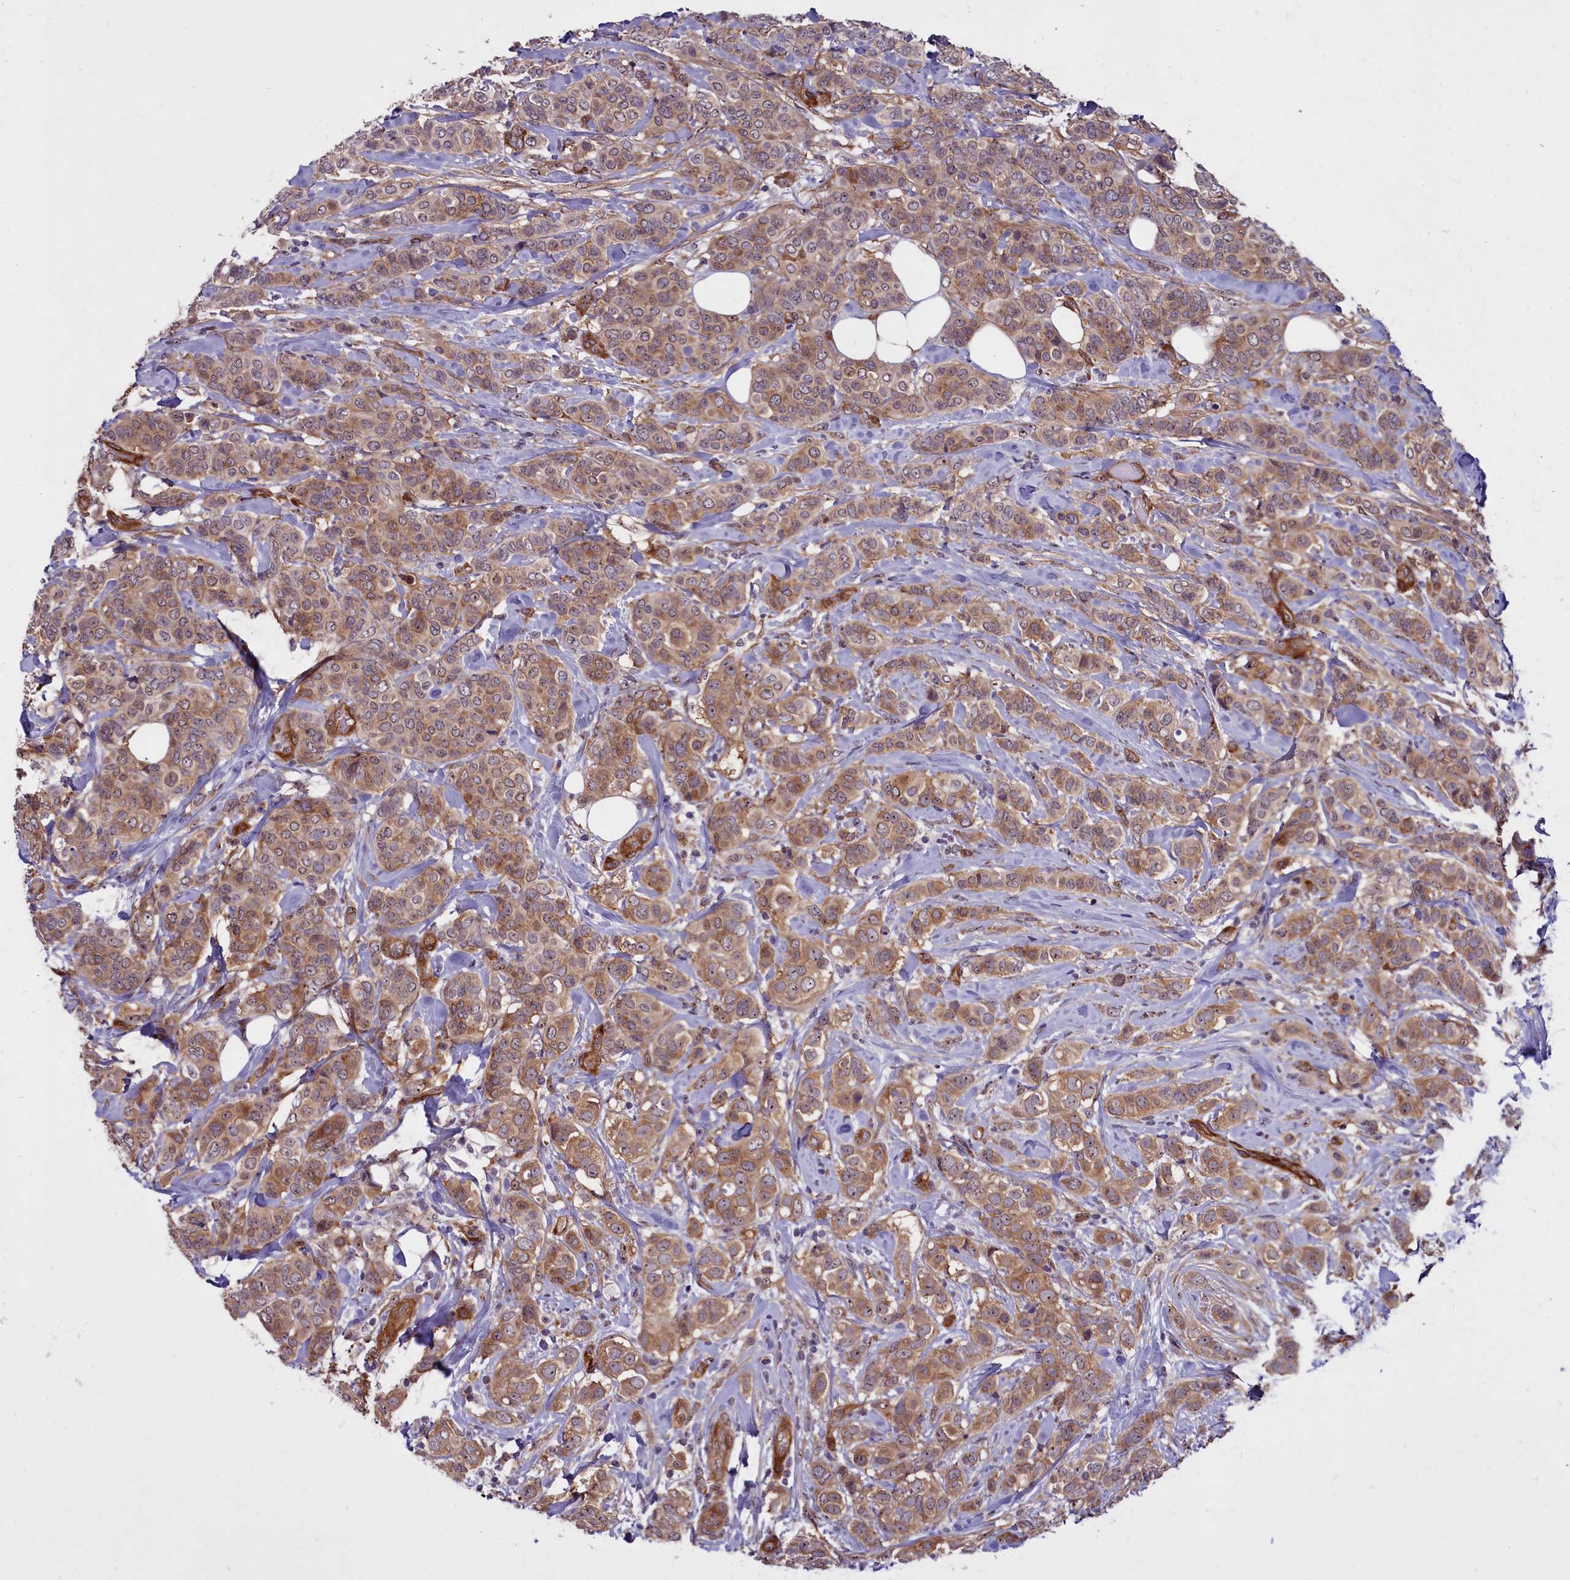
{"staining": {"intensity": "moderate", "quantity": ">75%", "location": "cytoplasmic/membranous"}, "tissue": "breast cancer", "cell_type": "Tumor cells", "image_type": "cancer", "snomed": [{"axis": "morphology", "description": "Lobular carcinoma"}, {"axis": "topography", "description": "Breast"}], "caption": "Protein analysis of lobular carcinoma (breast) tissue displays moderate cytoplasmic/membranous staining in approximately >75% of tumor cells.", "gene": "BCAR1", "patient": {"sex": "female", "age": 51}}